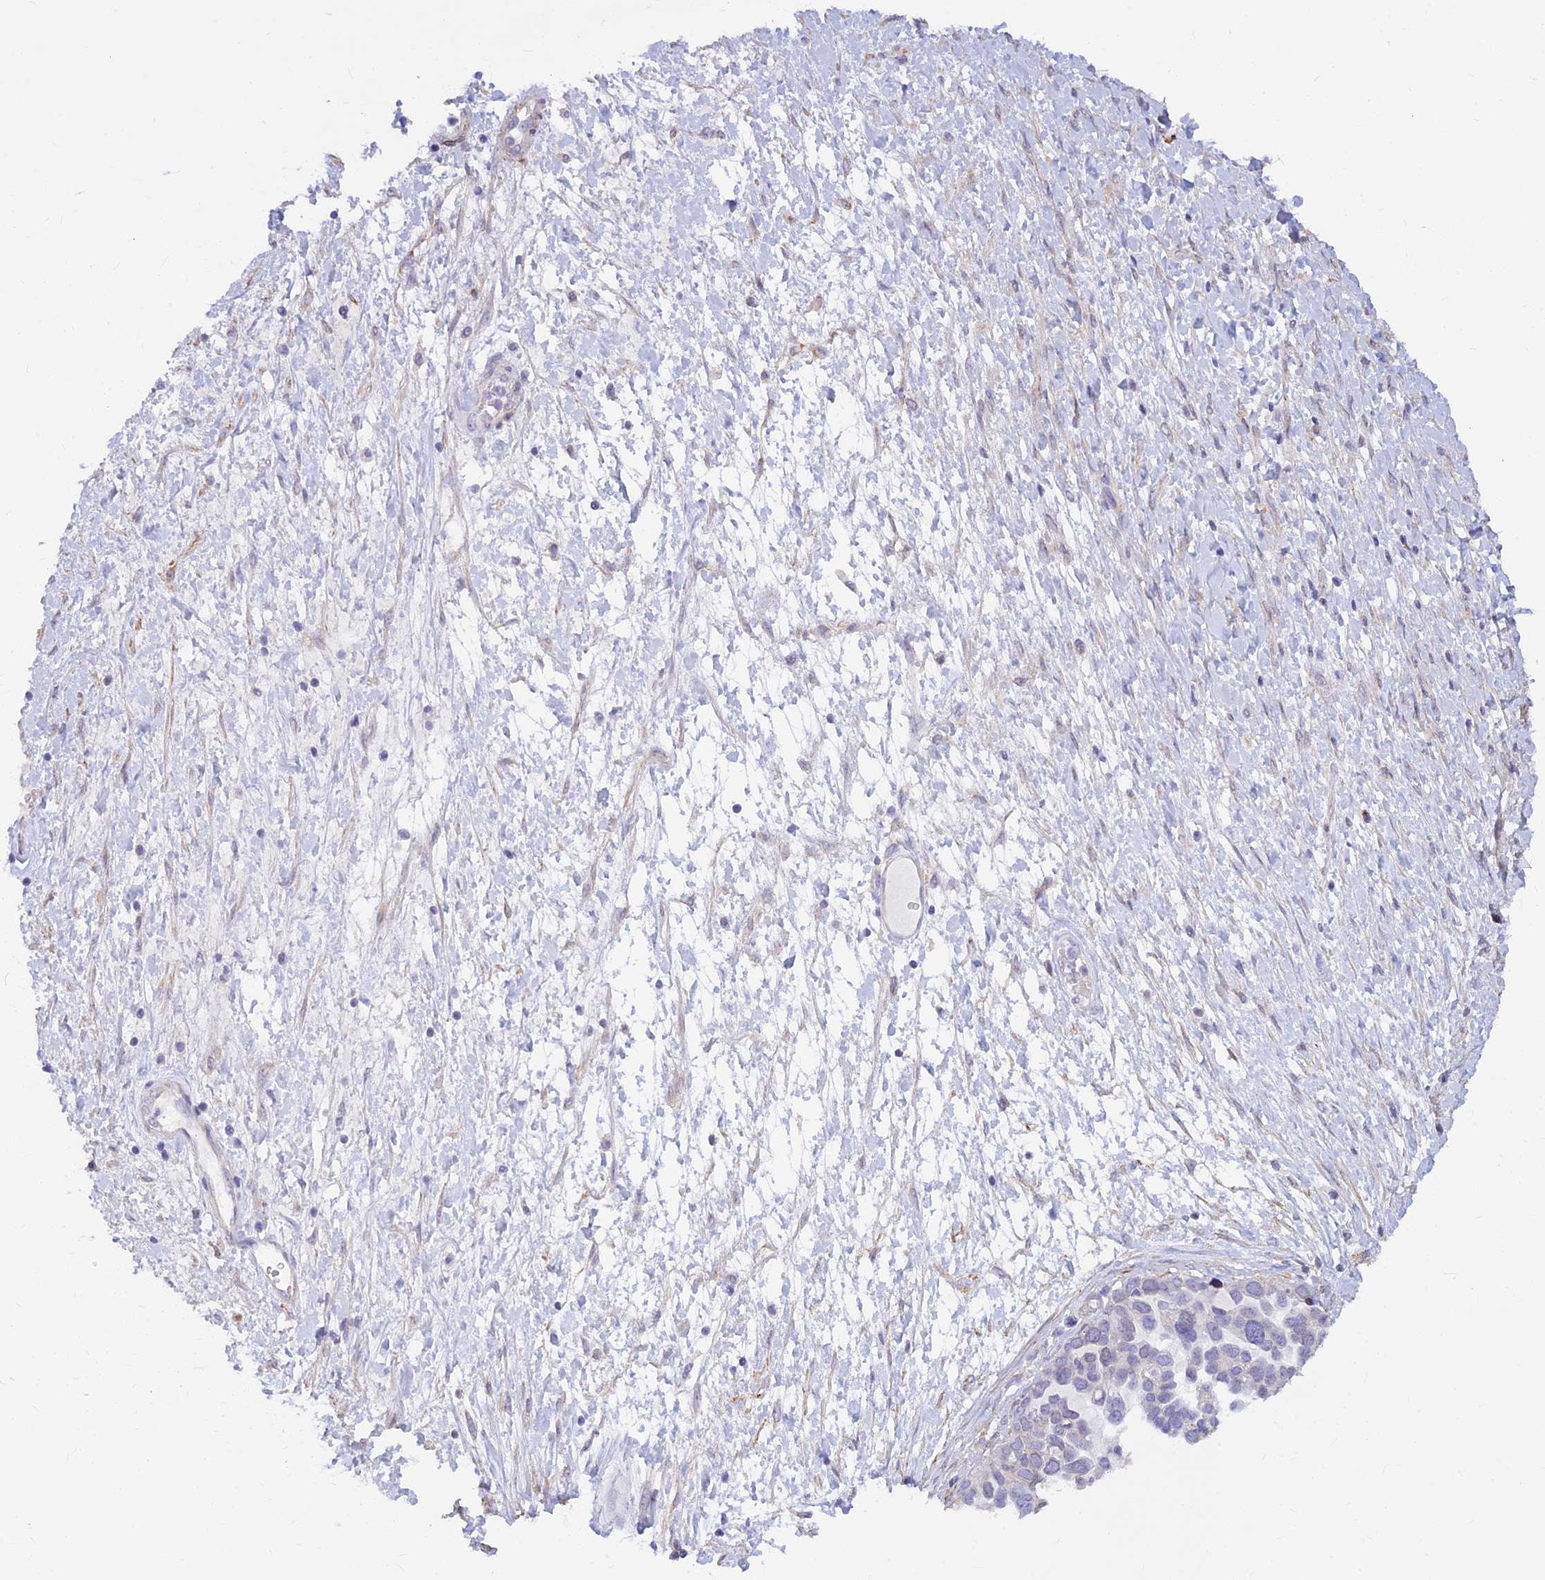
{"staining": {"intensity": "negative", "quantity": "none", "location": "none"}, "tissue": "ovarian cancer", "cell_type": "Tumor cells", "image_type": "cancer", "snomed": [{"axis": "morphology", "description": "Cystadenocarcinoma, serous, NOS"}, {"axis": "topography", "description": "Ovary"}], "caption": "Serous cystadenocarcinoma (ovarian) was stained to show a protein in brown. There is no significant staining in tumor cells.", "gene": "ALDH1L2", "patient": {"sex": "female", "age": 54}}